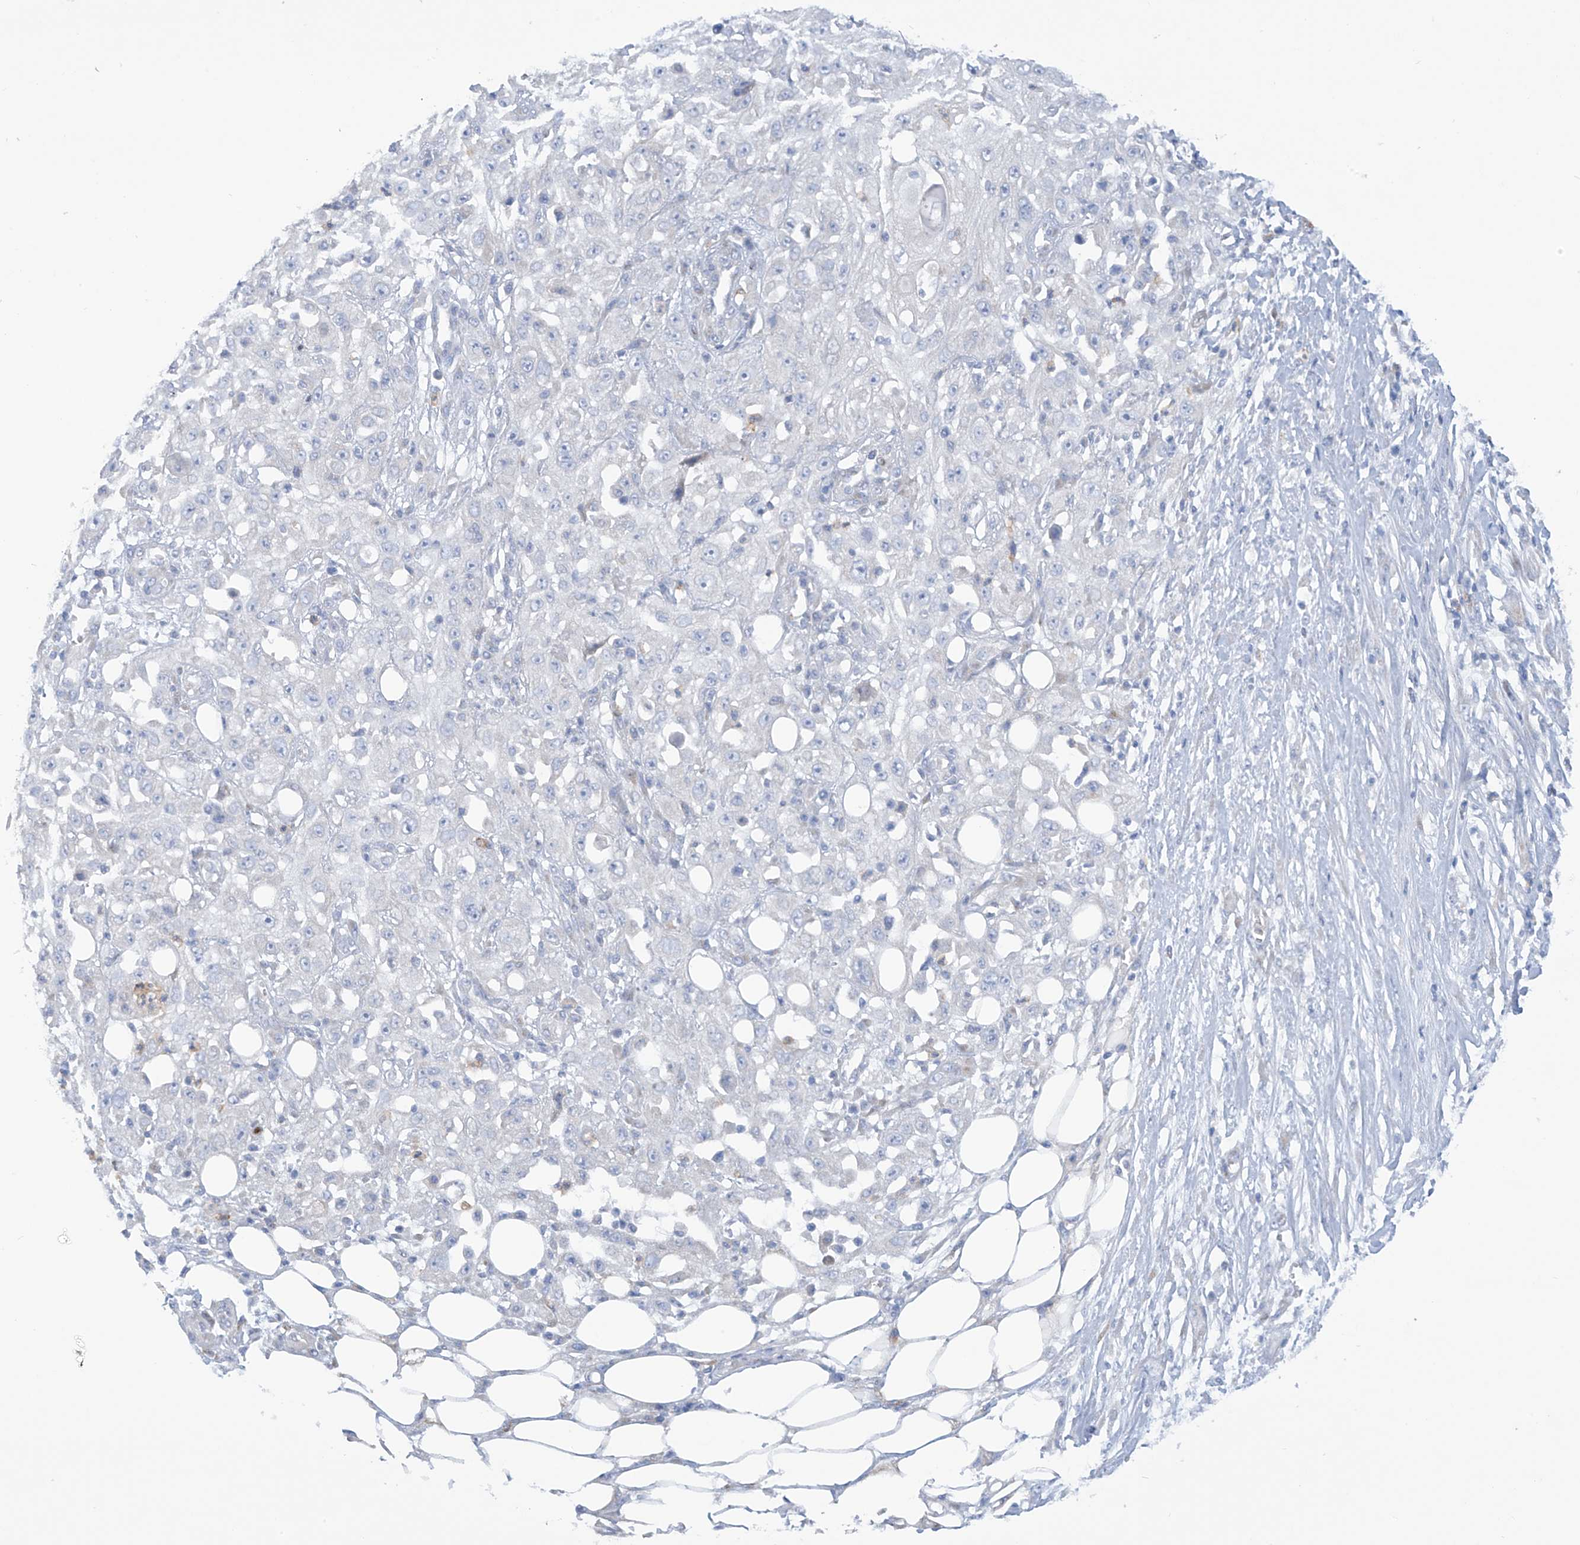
{"staining": {"intensity": "negative", "quantity": "none", "location": "none"}, "tissue": "skin cancer", "cell_type": "Tumor cells", "image_type": "cancer", "snomed": [{"axis": "morphology", "description": "Squamous cell carcinoma, NOS"}, {"axis": "morphology", "description": "Squamous cell carcinoma, metastatic, NOS"}, {"axis": "topography", "description": "Skin"}, {"axis": "topography", "description": "Lymph node"}], "caption": "Tumor cells are negative for brown protein staining in skin squamous cell carcinoma.", "gene": "TRMT2B", "patient": {"sex": "male", "age": 75}}